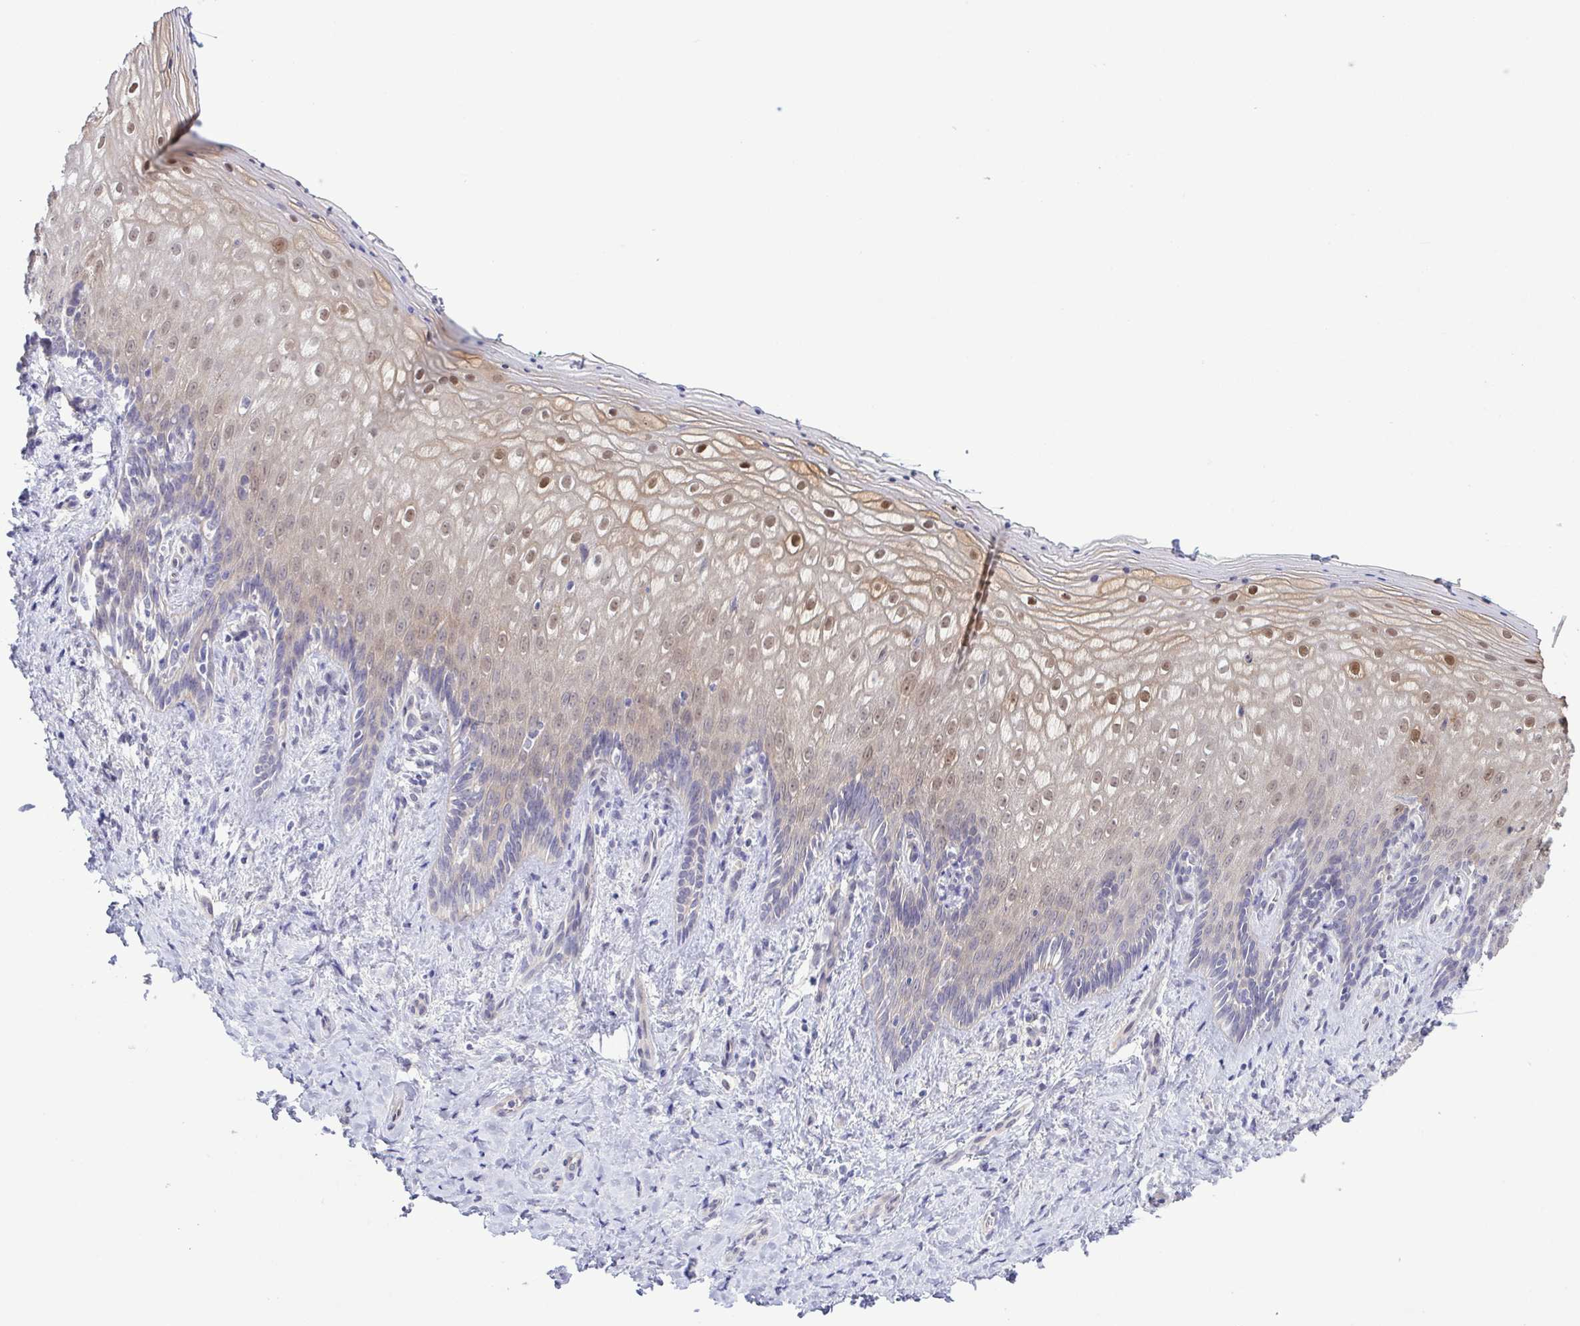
{"staining": {"intensity": "moderate", "quantity": "<25%", "location": "nuclear"}, "tissue": "vagina", "cell_type": "Squamous epithelial cells", "image_type": "normal", "snomed": [{"axis": "morphology", "description": "Normal tissue, NOS"}, {"axis": "topography", "description": "Vagina"}], "caption": "Immunohistochemical staining of normal human vagina shows low levels of moderate nuclear staining in approximately <25% of squamous epithelial cells. (DAB IHC with brightfield microscopy, high magnification).", "gene": "IL1RN", "patient": {"sex": "female", "age": 42}}